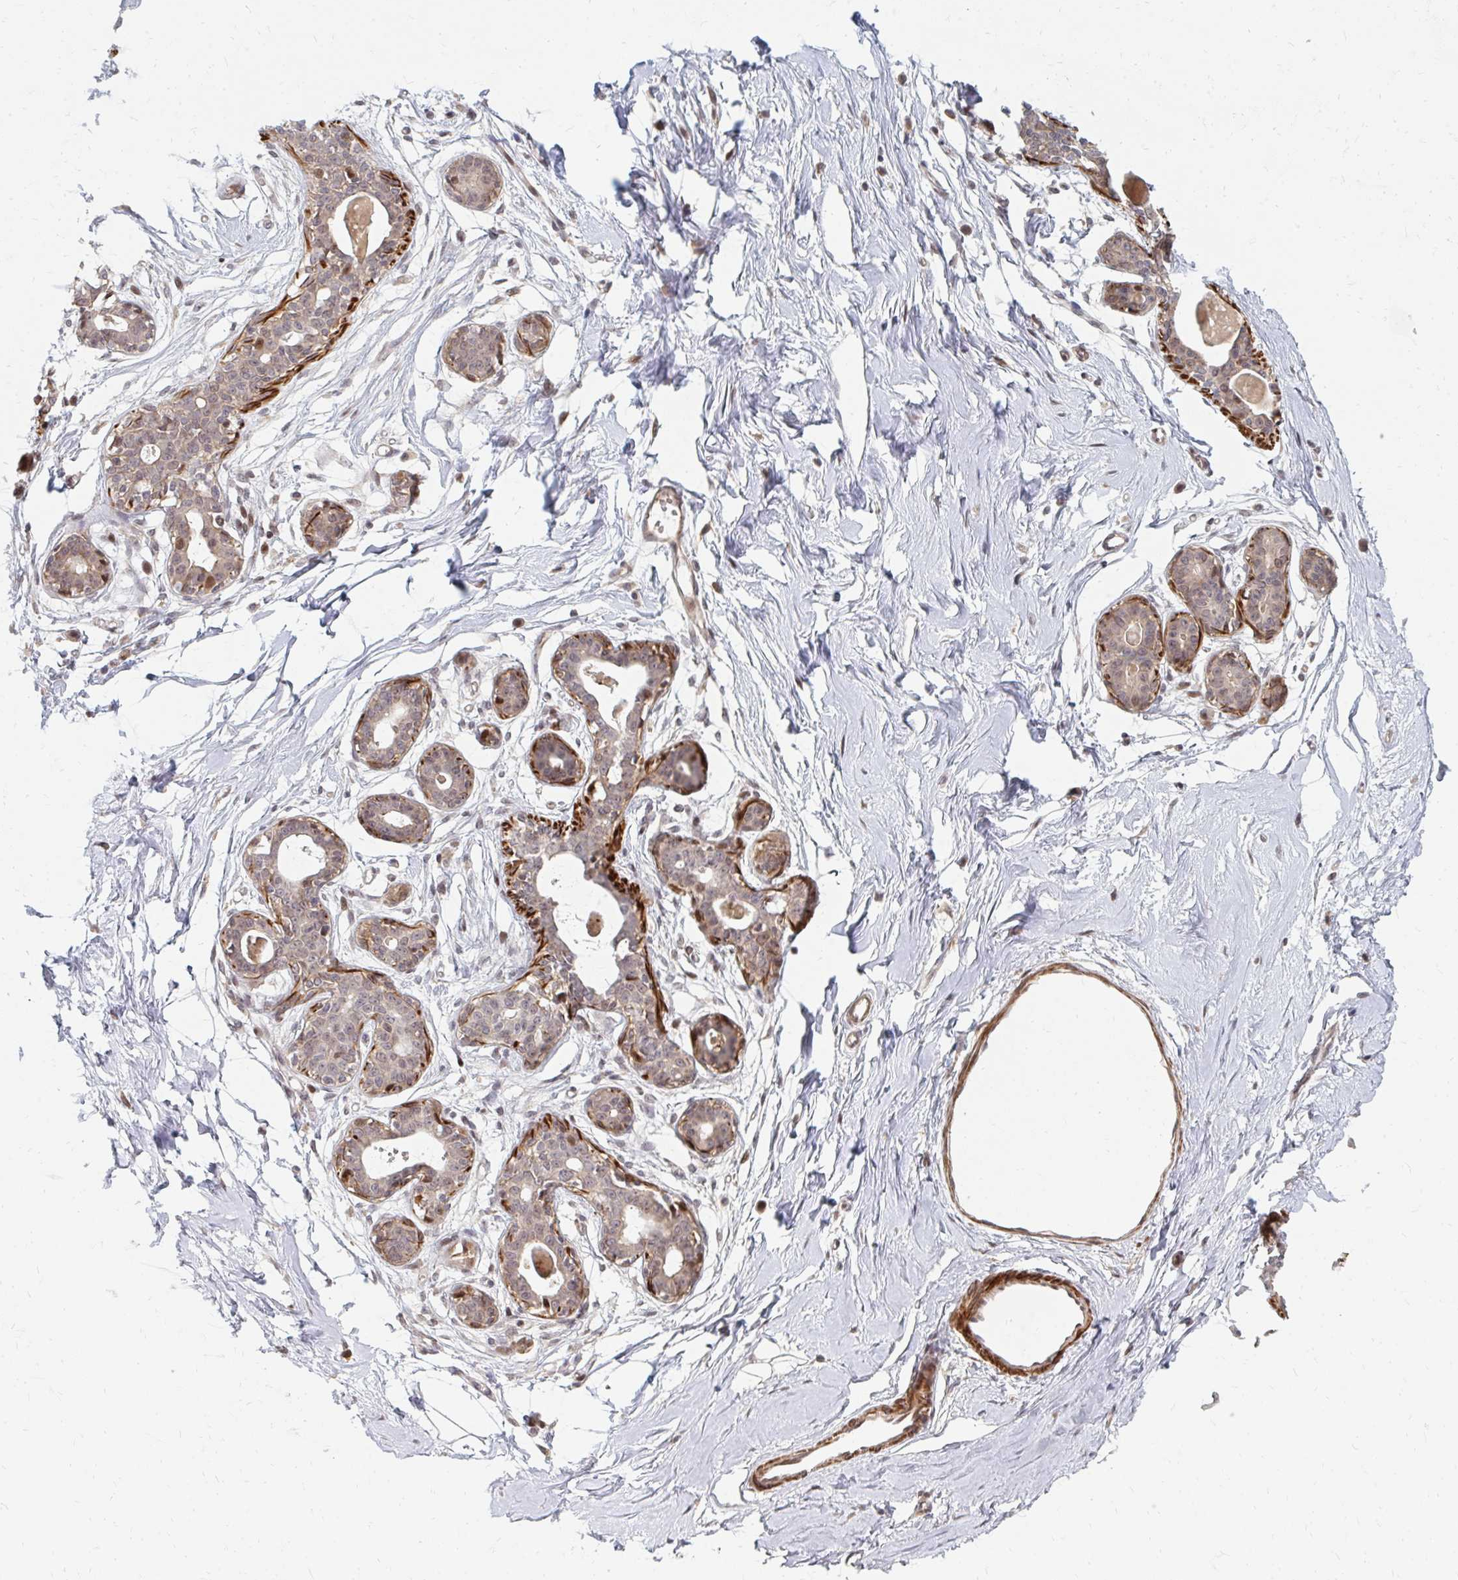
{"staining": {"intensity": "negative", "quantity": "none", "location": "none"}, "tissue": "breast", "cell_type": "Adipocytes", "image_type": "normal", "snomed": [{"axis": "morphology", "description": "Normal tissue, NOS"}, {"axis": "topography", "description": "Breast"}], "caption": "Immunohistochemistry (IHC) histopathology image of unremarkable breast stained for a protein (brown), which shows no staining in adipocytes. (DAB (3,3'-diaminobenzidine) immunohistochemistry (IHC) visualized using brightfield microscopy, high magnification).", "gene": "ZNF285", "patient": {"sex": "female", "age": 45}}